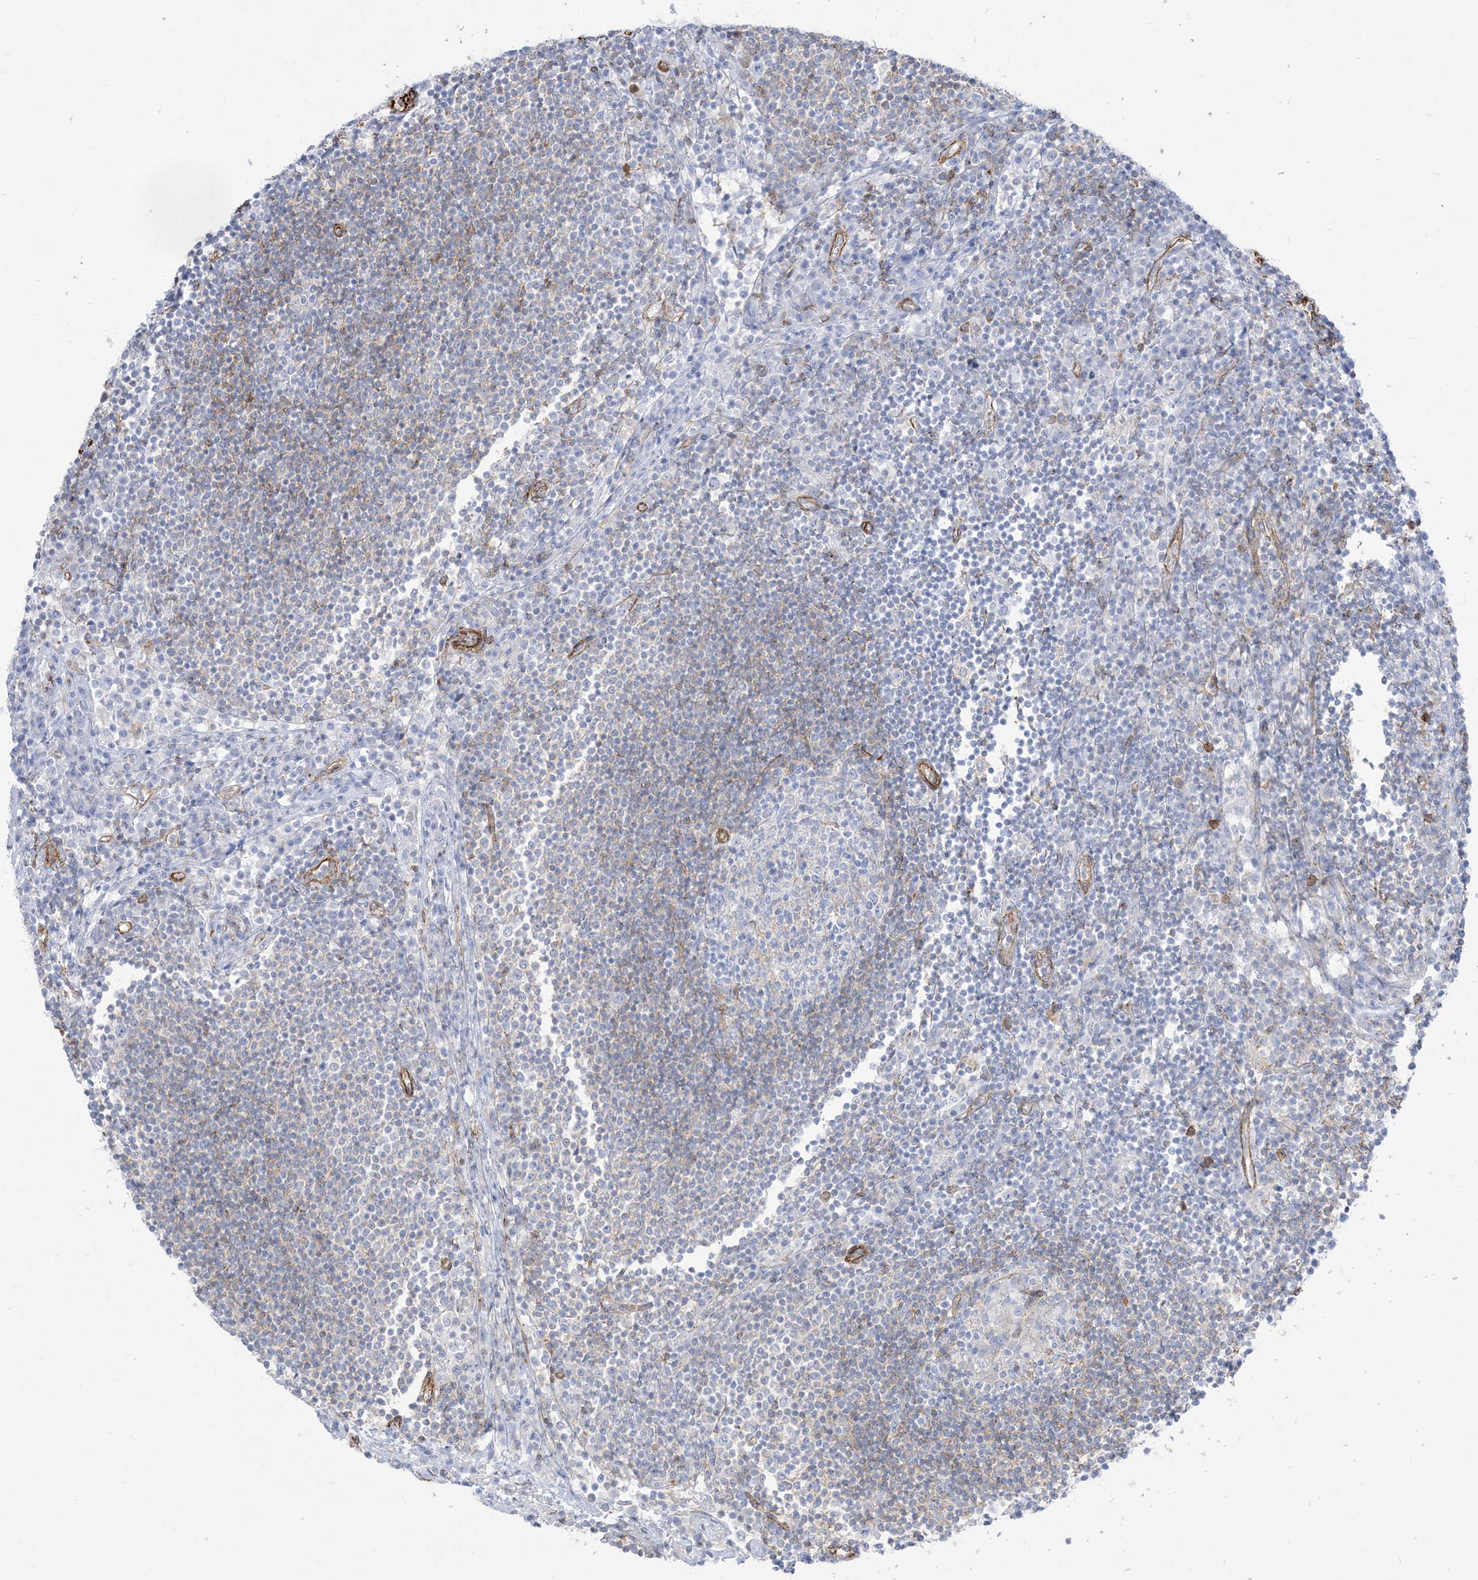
{"staining": {"intensity": "negative", "quantity": "none", "location": "none"}, "tissue": "lymph node", "cell_type": "Germinal center cells", "image_type": "normal", "snomed": [{"axis": "morphology", "description": "Normal tissue, NOS"}, {"axis": "topography", "description": "Lymph node"}], "caption": "Lymph node stained for a protein using IHC exhibits no expression germinal center cells.", "gene": "B3GNT7", "patient": {"sex": "female", "age": 53}}